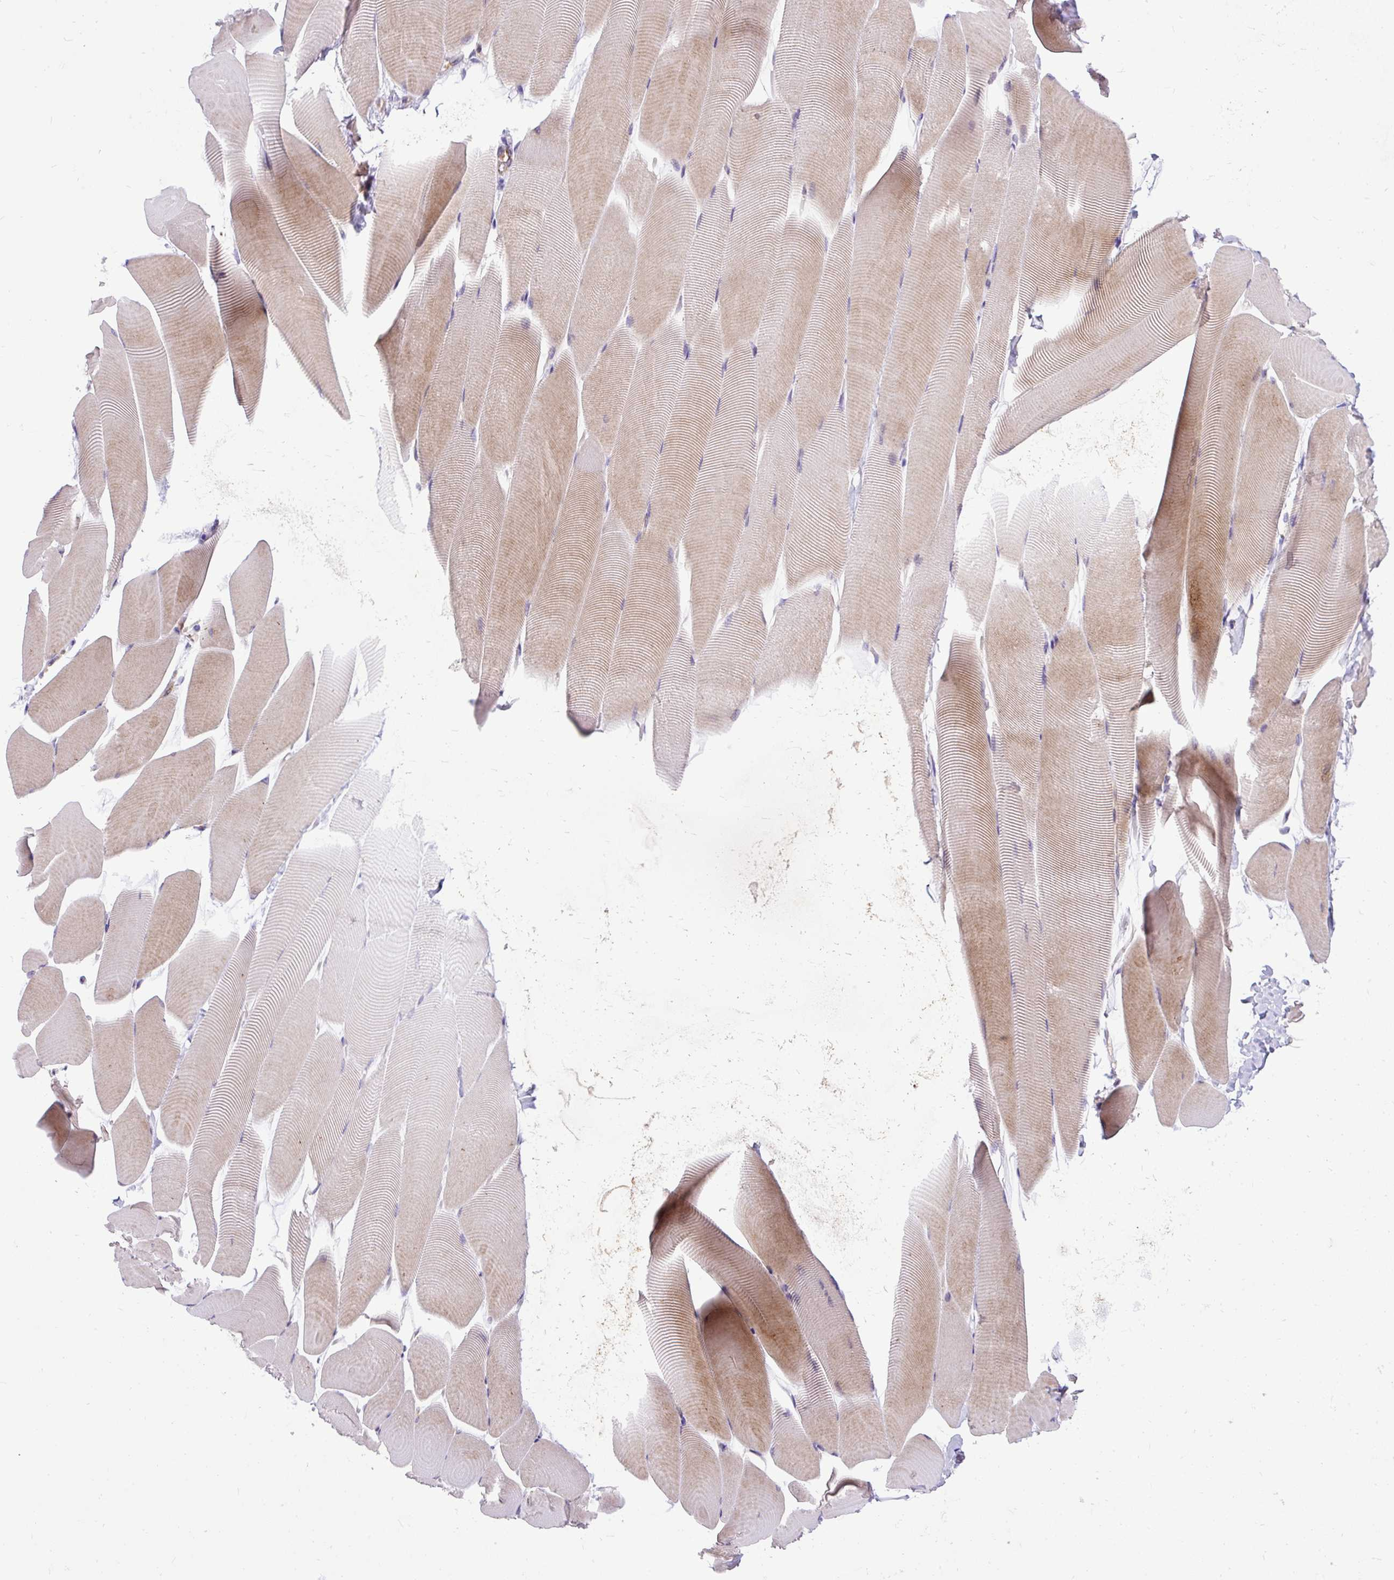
{"staining": {"intensity": "moderate", "quantity": "<25%", "location": "cytoplasmic/membranous"}, "tissue": "skeletal muscle", "cell_type": "Myocytes", "image_type": "normal", "snomed": [{"axis": "morphology", "description": "Normal tissue, NOS"}, {"axis": "topography", "description": "Skeletal muscle"}], "caption": "Approximately <25% of myocytes in normal human skeletal muscle show moderate cytoplasmic/membranous protein expression as visualized by brown immunohistochemical staining.", "gene": "TRIM17", "patient": {"sex": "male", "age": 25}}